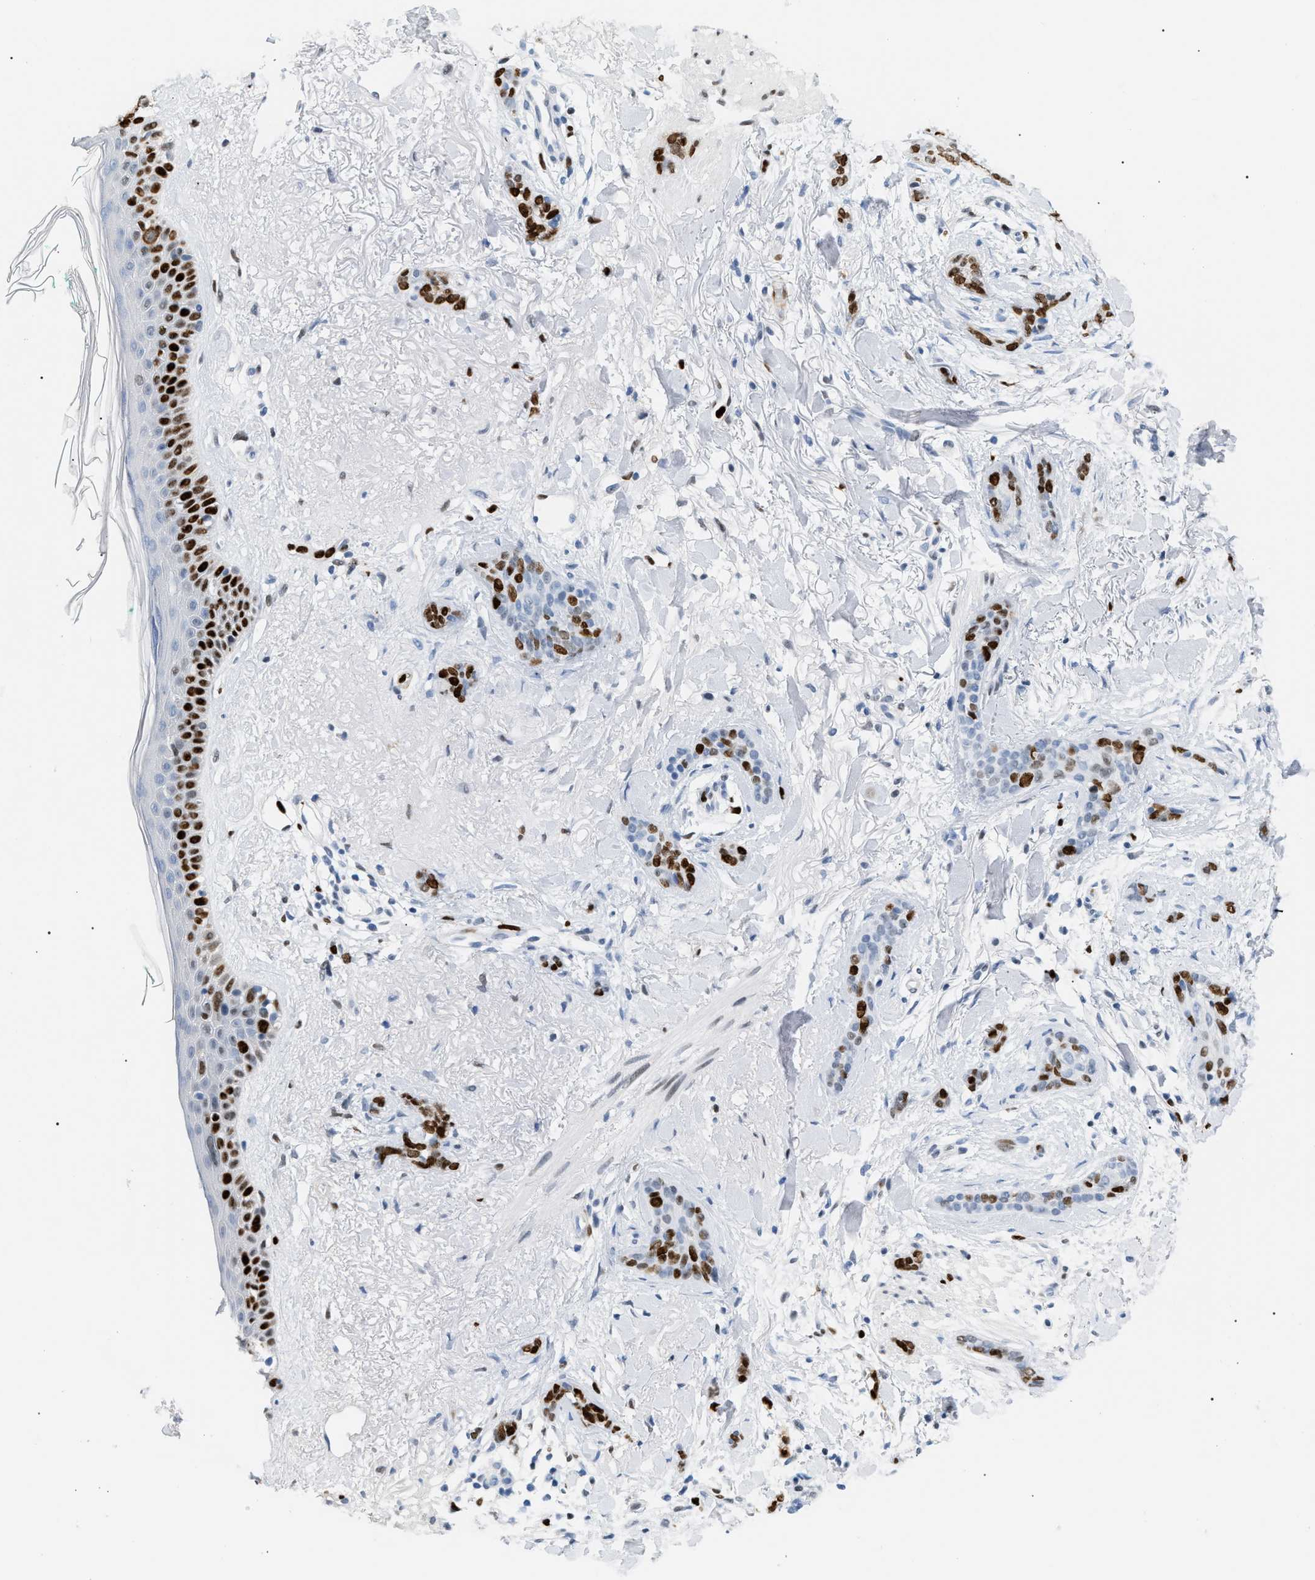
{"staining": {"intensity": "strong", "quantity": "25%-75%", "location": "nuclear"}, "tissue": "skin cancer", "cell_type": "Tumor cells", "image_type": "cancer", "snomed": [{"axis": "morphology", "description": "Basal cell carcinoma"}, {"axis": "morphology", "description": "Adnexal tumor, benign"}, {"axis": "topography", "description": "Skin"}], "caption": "Skin cancer (basal cell carcinoma) stained for a protein (brown) shows strong nuclear positive positivity in about 25%-75% of tumor cells.", "gene": "MCM7", "patient": {"sex": "female", "age": 42}}